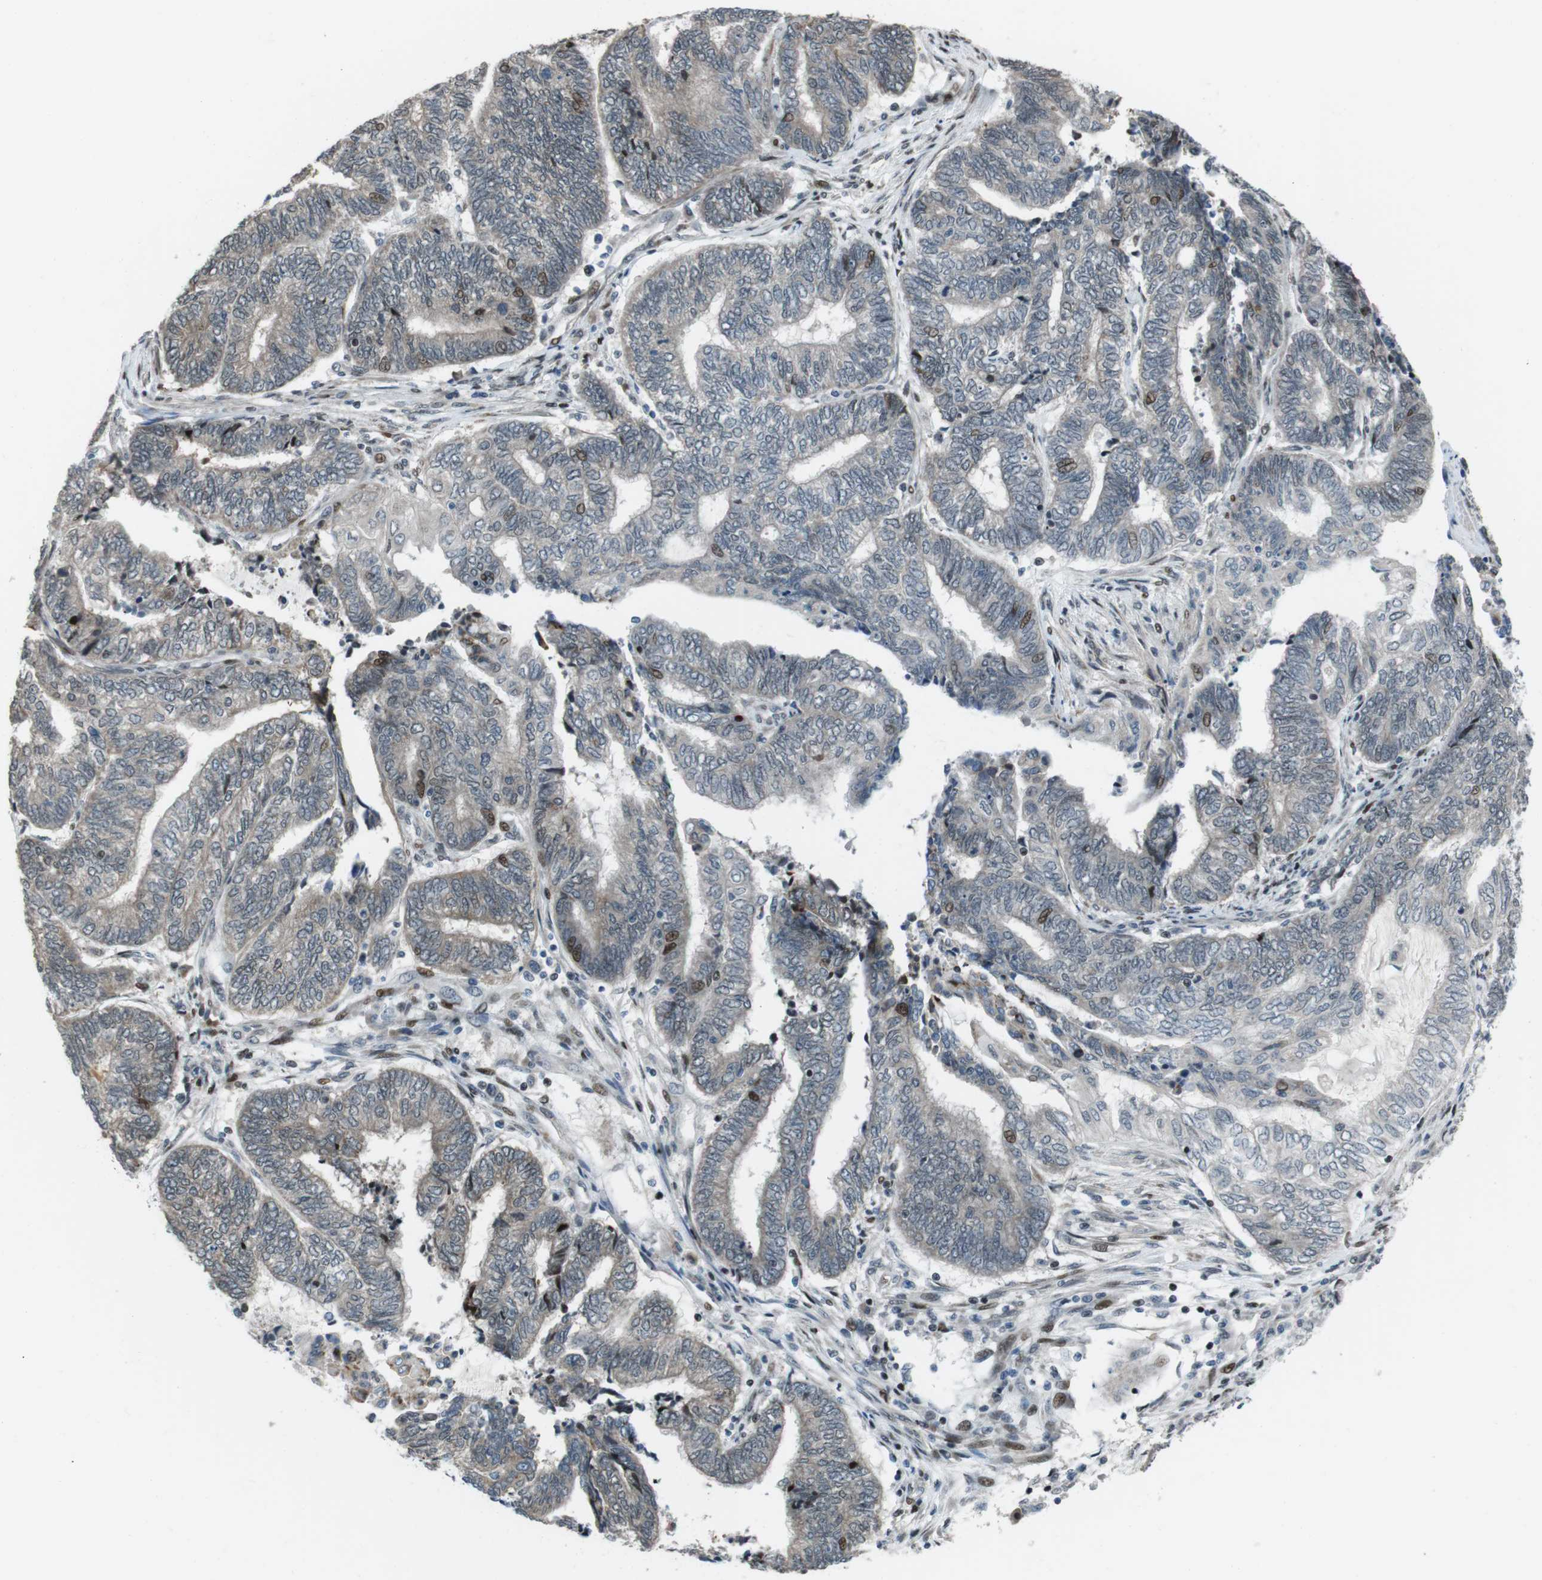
{"staining": {"intensity": "moderate", "quantity": "<25%", "location": "nuclear"}, "tissue": "endometrial cancer", "cell_type": "Tumor cells", "image_type": "cancer", "snomed": [{"axis": "morphology", "description": "Adenocarcinoma, NOS"}, {"axis": "topography", "description": "Uterus"}, {"axis": "topography", "description": "Endometrium"}], "caption": "The histopathology image reveals staining of endometrial cancer, revealing moderate nuclear protein staining (brown color) within tumor cells.", "gene": "PBRM1", "patient": {"sex": "female", "age": 70}}